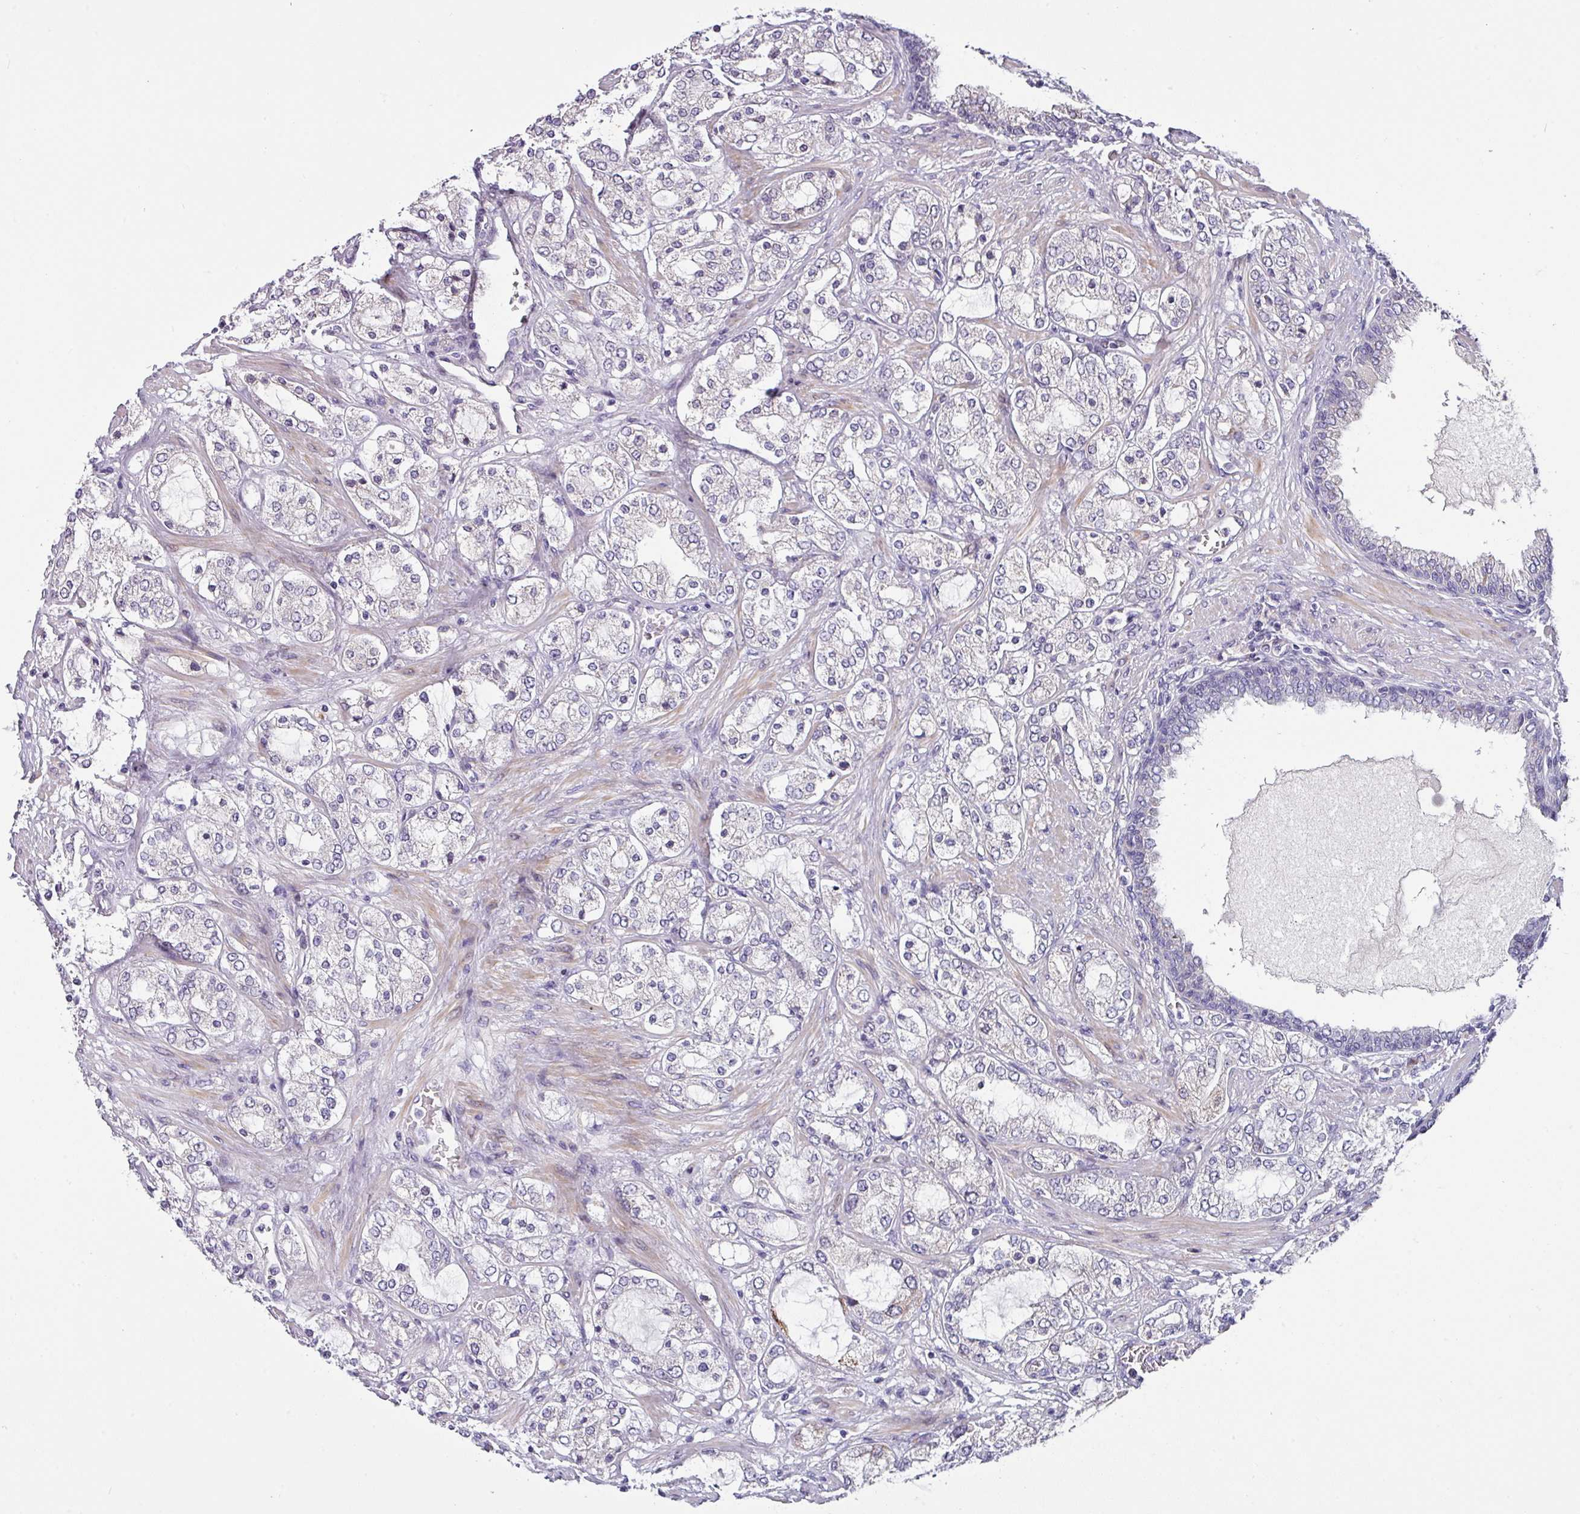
{"staining": {"intensity": "negative", "quantity": "none", "location": "none"}, "tissue": "prostate cancer", "cell_type": "Tumor cells", "image_type": "cancer", "snomed": [{"axis": "morphology", "description": "Adenocarcinoma, High grade"}, {"axis": "topography", "description": "Prostate"}], "caption": "This photomicrograph is of prostate cancer (adenocarcinoma (high-grade)) stained with immunohistochemistry to label a protein in brown with the nuclei are counter-stained blue. There is no staining in tumor cells.", "gene": "KLHL3", "patient": {"sex": "male", "age": 64}}